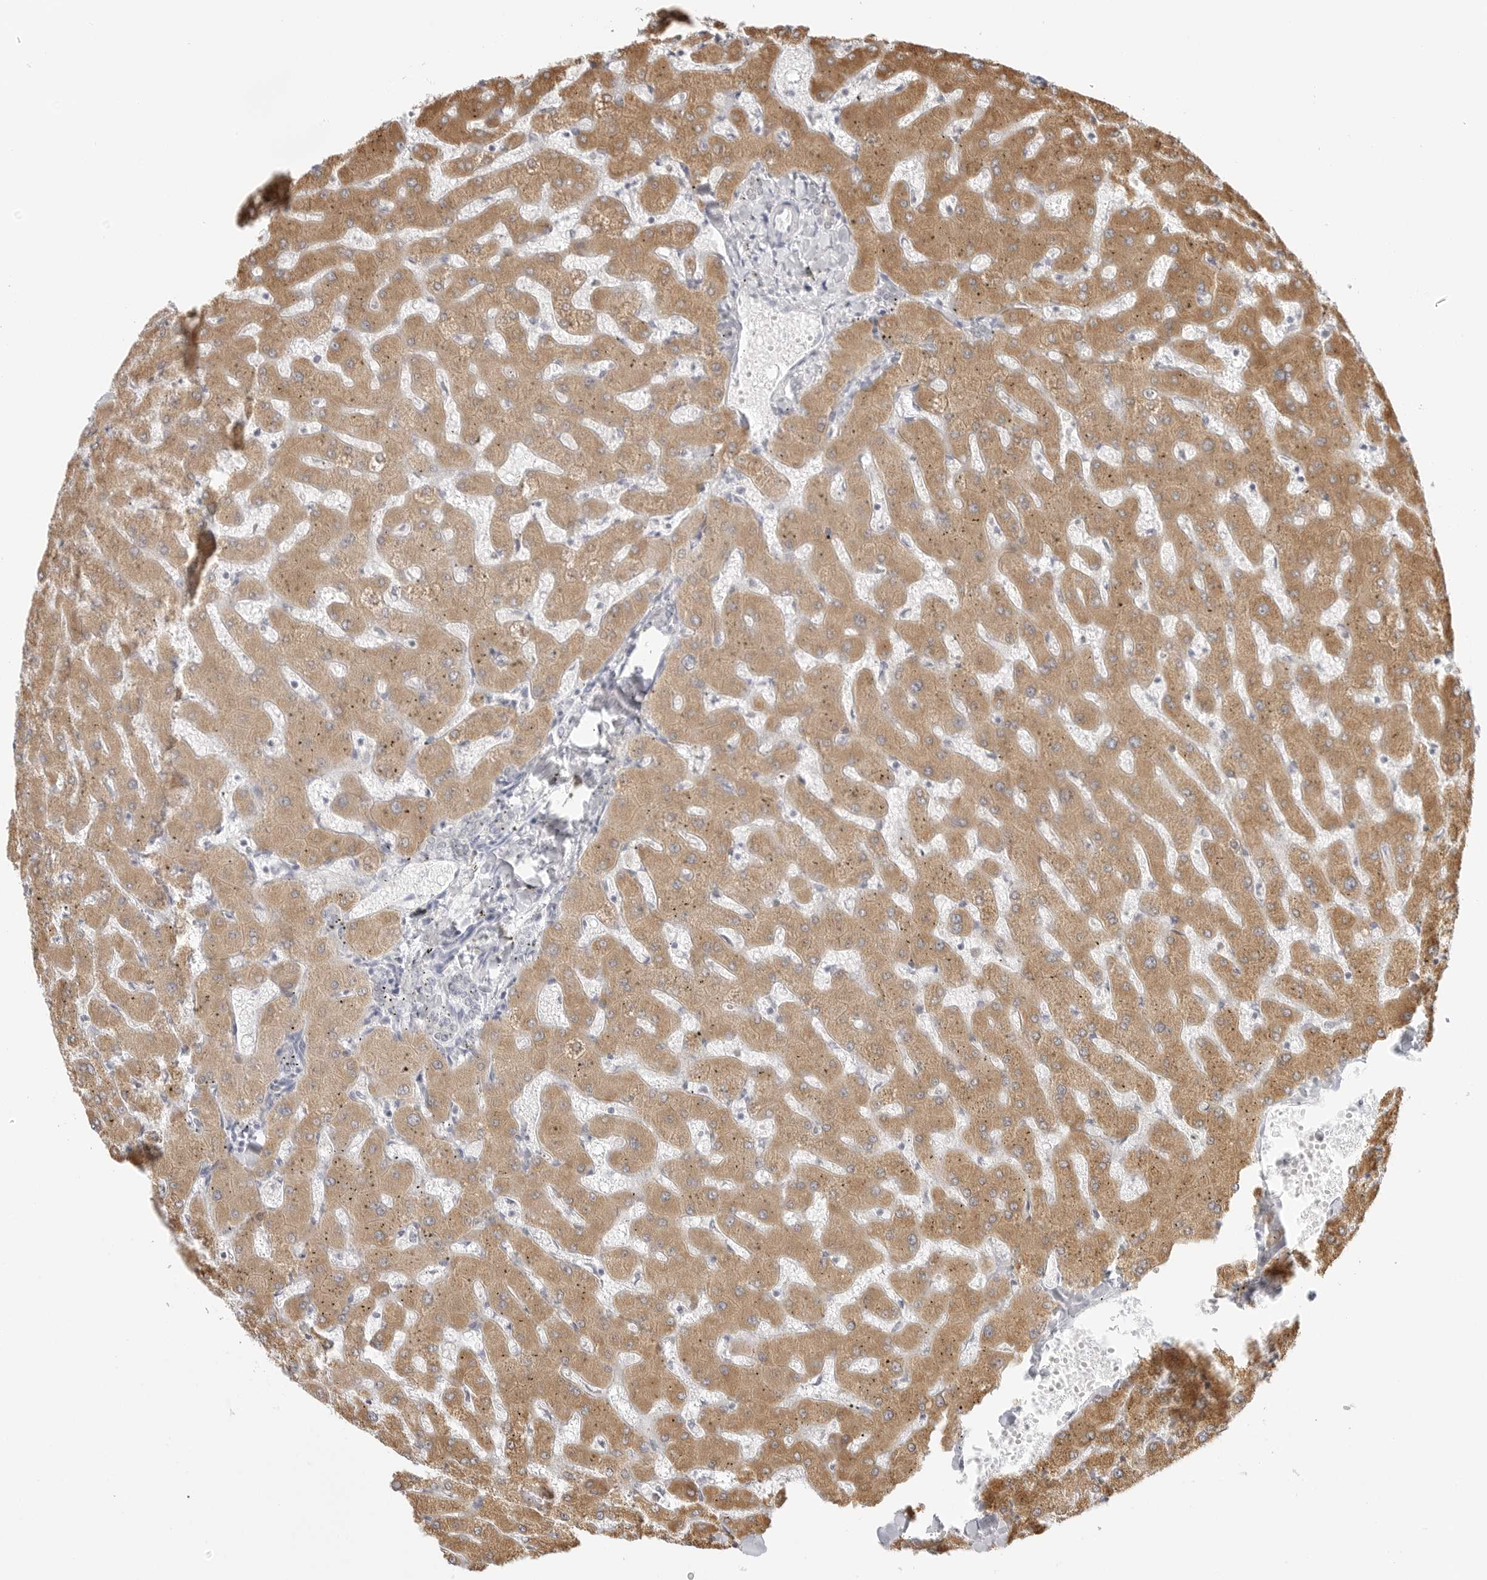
{"staining": {"intensity": "negative", "quantity": "none", "location": "none"}, "tissue": "liver", "cell_type": "Cholangiocytes", "image_type": "normal", "snomed": [{"axis": "morphology", "description": "Normal tissue, NOS"}, {"axis": "topography", "description": "Liver"}], "caption": "IHC histopathology image of unremarkable liver: human liver stained with DAB displays no significant protein expression in cholangiocytes. Nuclei are stained in blue.", "gene": "THEM4", "patient": {"sex": "female", "age": 63}}